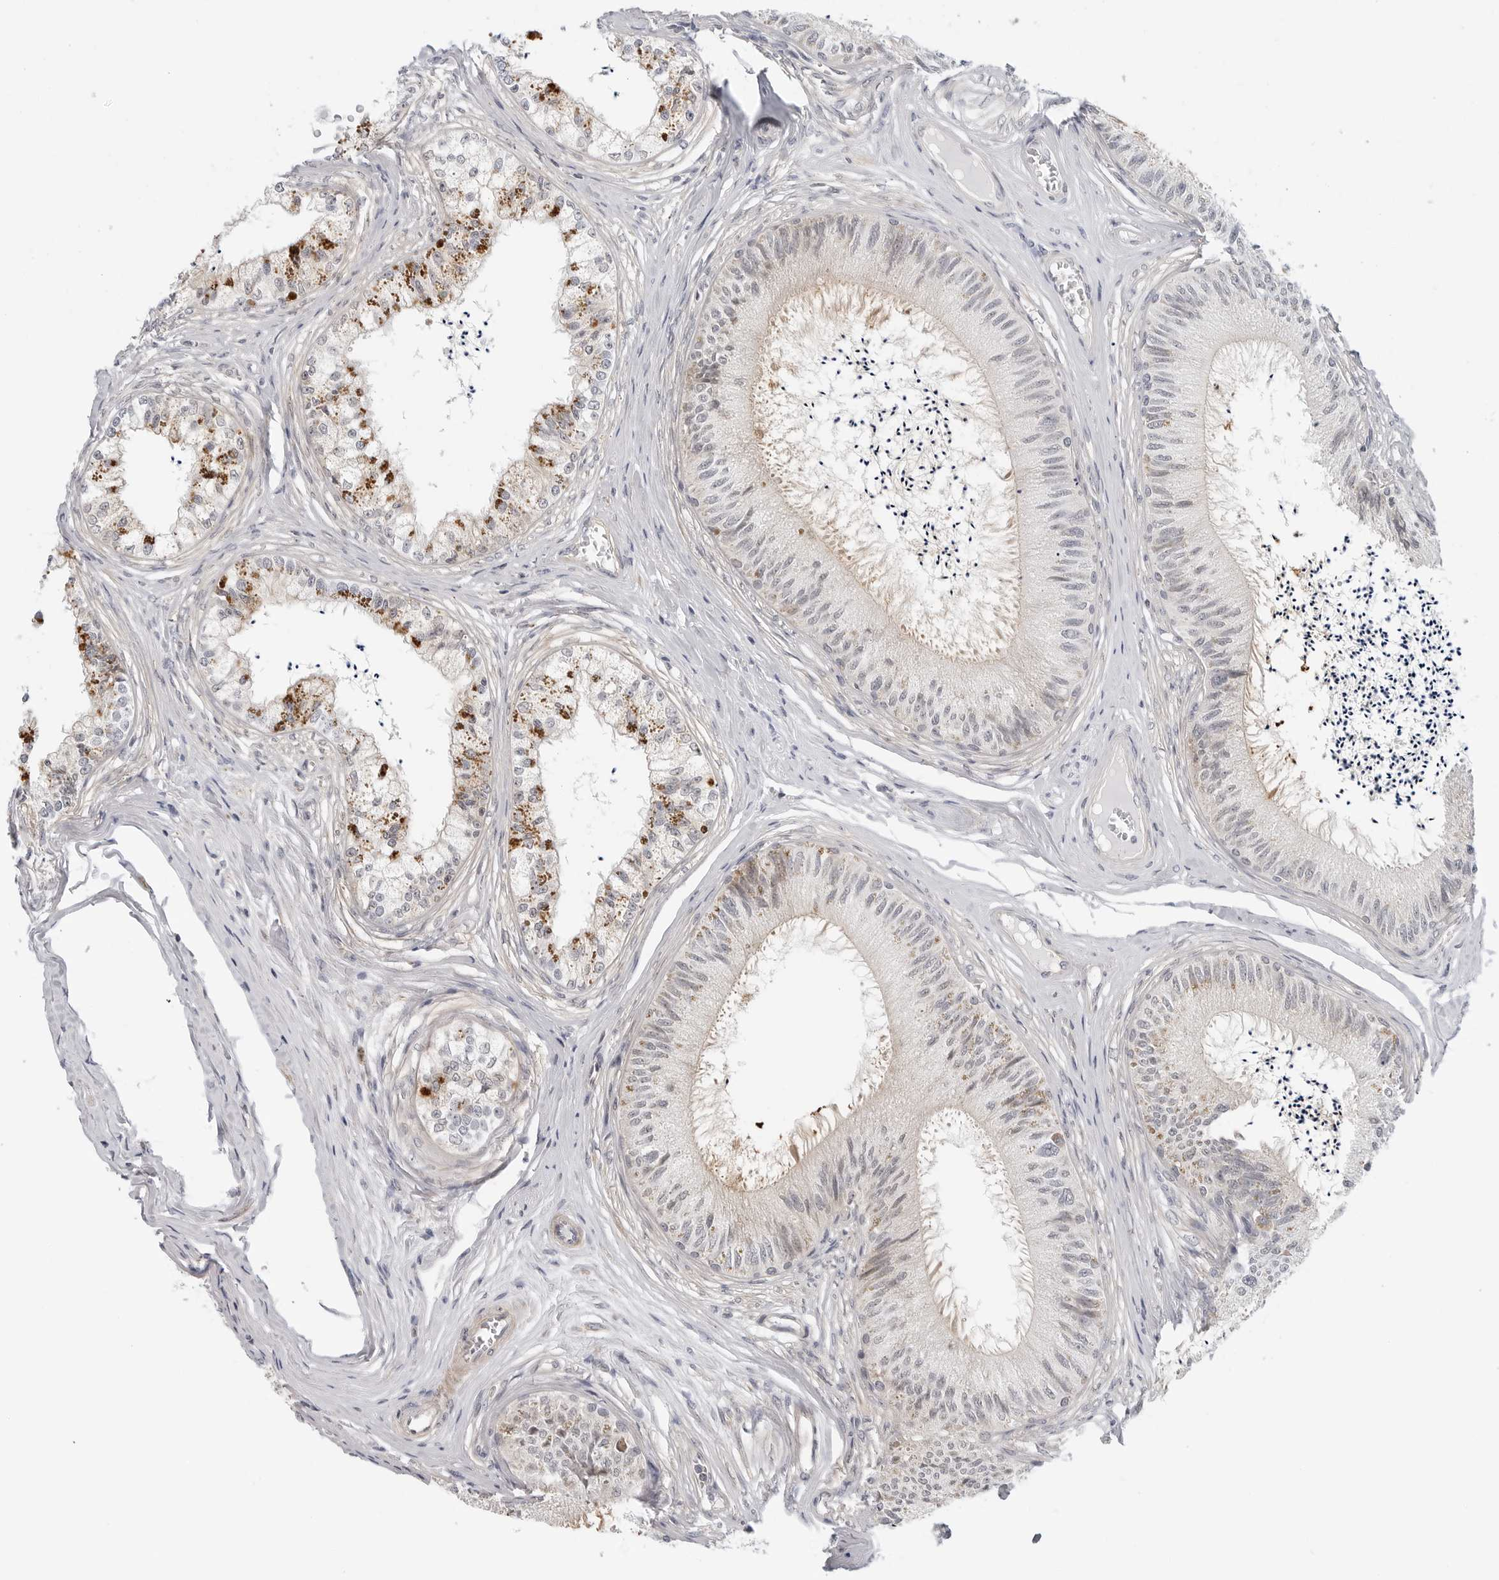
{"staining": {"intensity": "moderate", "quantity": "25%-75%", "location": "cytoplasmic/membranous"}, "tissue": "epididymis", "cell_type": "Glandular cells", "image_type": "normal", "snomed": [{"axis": "morphology", "description": "Normal tissue, NOS"}, {"axis": "topography", "description": "Epididymis"}], "caption": "An image of human epididymis stained for a protein exhibits moderate cytoplasmic/membranous brown staining in glandular cells. (Brightfield microscopy of DAB IHC at high magnification).", "gene": "STXBP3", "patient": {"sex": "male", "age": 79}}